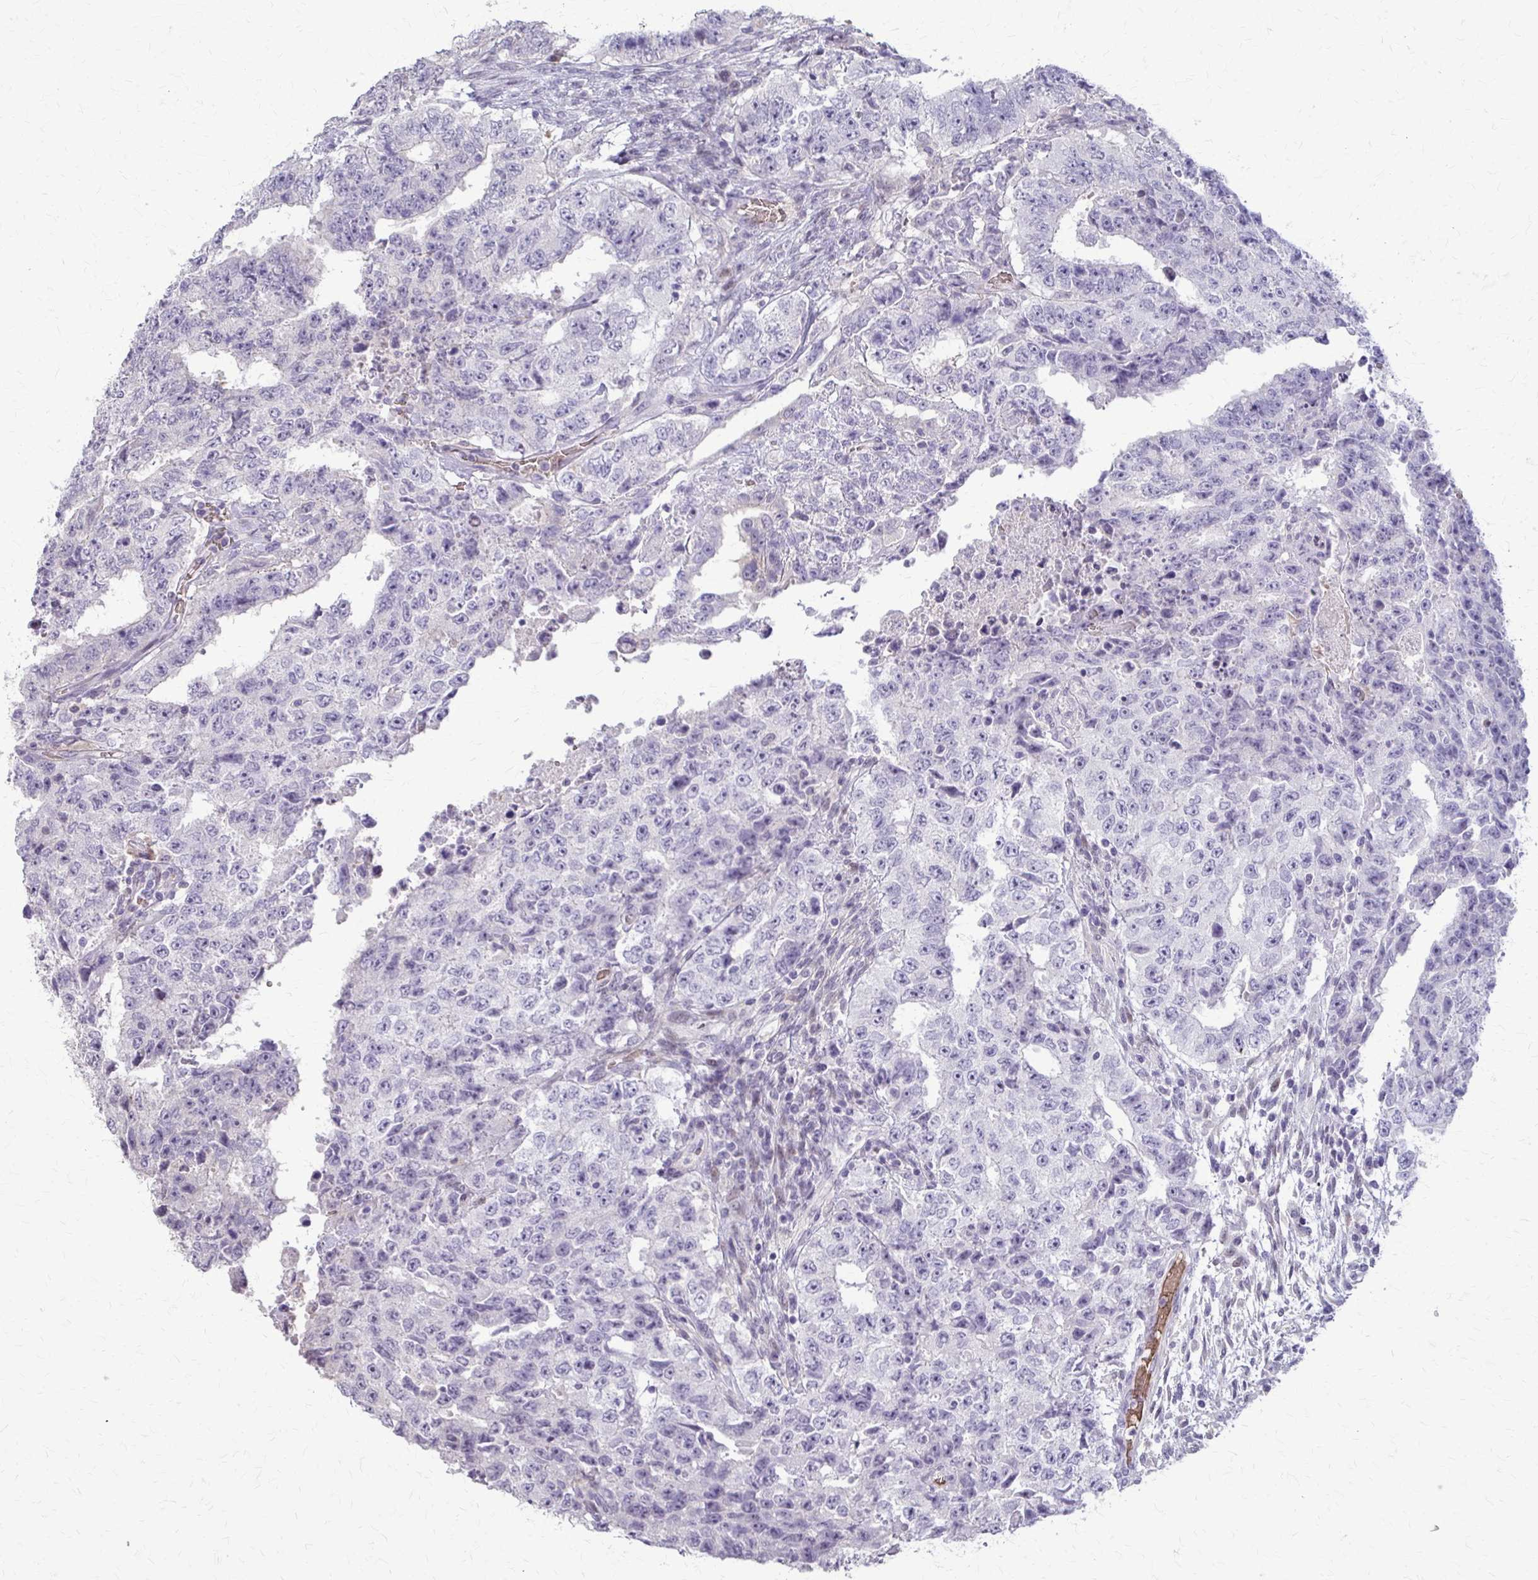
{"staining": {"intensity": "negative", "quantity": "none", "location": "none"}, "tissue": "testis cancer", "cell_type": "Tumor cells", "image_type": "cancer", "snomed": [{"axis": "morphology", "description": "Carcinoma, Embryonal, NOS"}, {"axis": "topography", "description": "Testis"}], "caption": "This is a photomicrograph of immunohistochemistry staining of testis embryonal carcinoma, which shows no expression in tumor cells.", "gene": "ZNF34", "patient": {"sex": "male", "age": 24}}